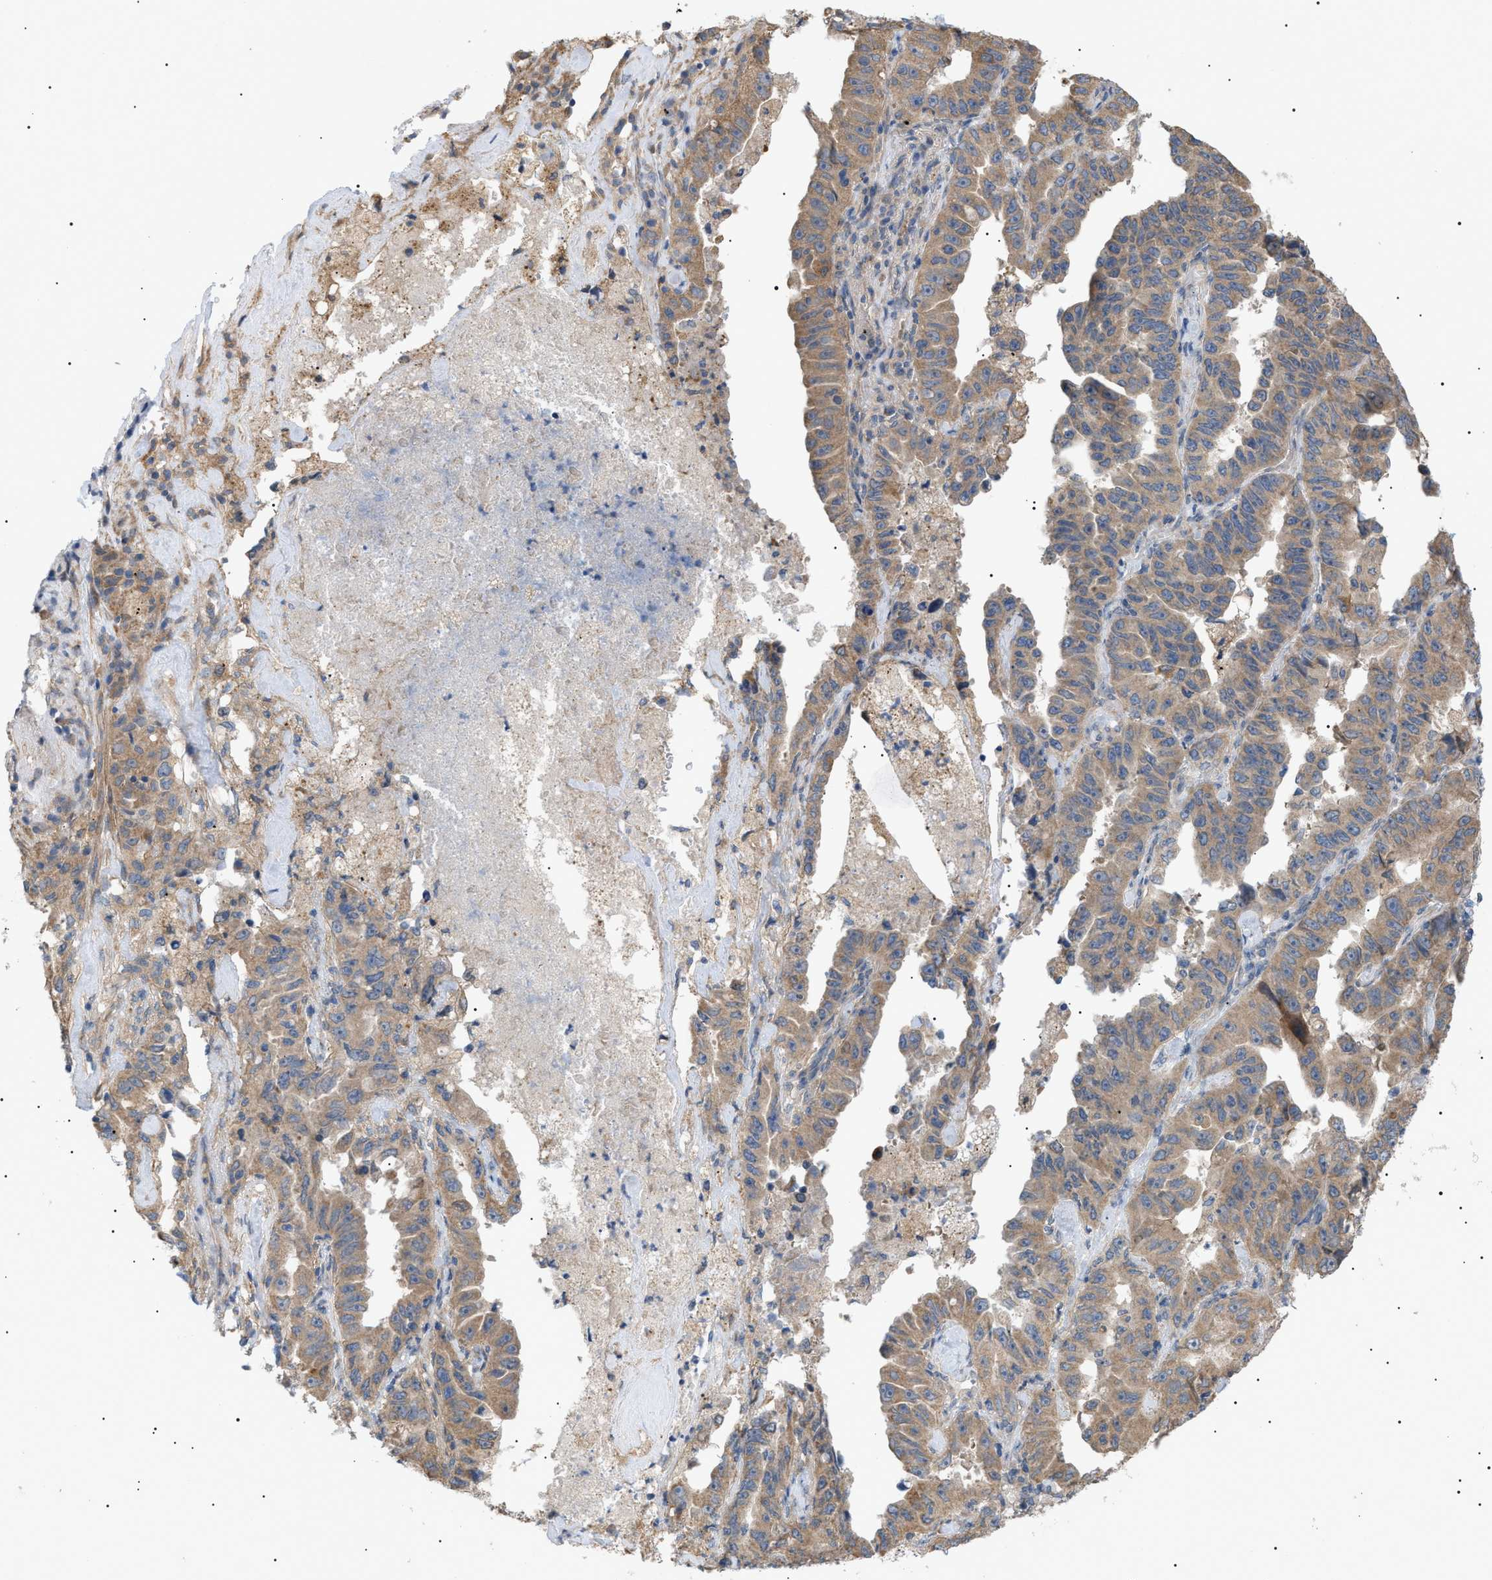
{"staining": {"intensity": "moderate", "quantity": ">75%", "location": "cytoplasmic/membranous"}, "tissue": "lung cancer", "cell_type": "Tumor cells", "image_type": "cancer", "snomed": [{"axis": "morphology", "description": "Adenocarcinoma, NOS"}, {"axis": "topography", "description": "Lung"}], "caption": "There is medium levels of moderate cytoplasmic/membranous expression in tumor cells of lung adenocarcinoma, as demonstrated by immunohistochemical staining (brown color).", "gene": "IRS2", "patient": {"sex": "female", "age": 51}}